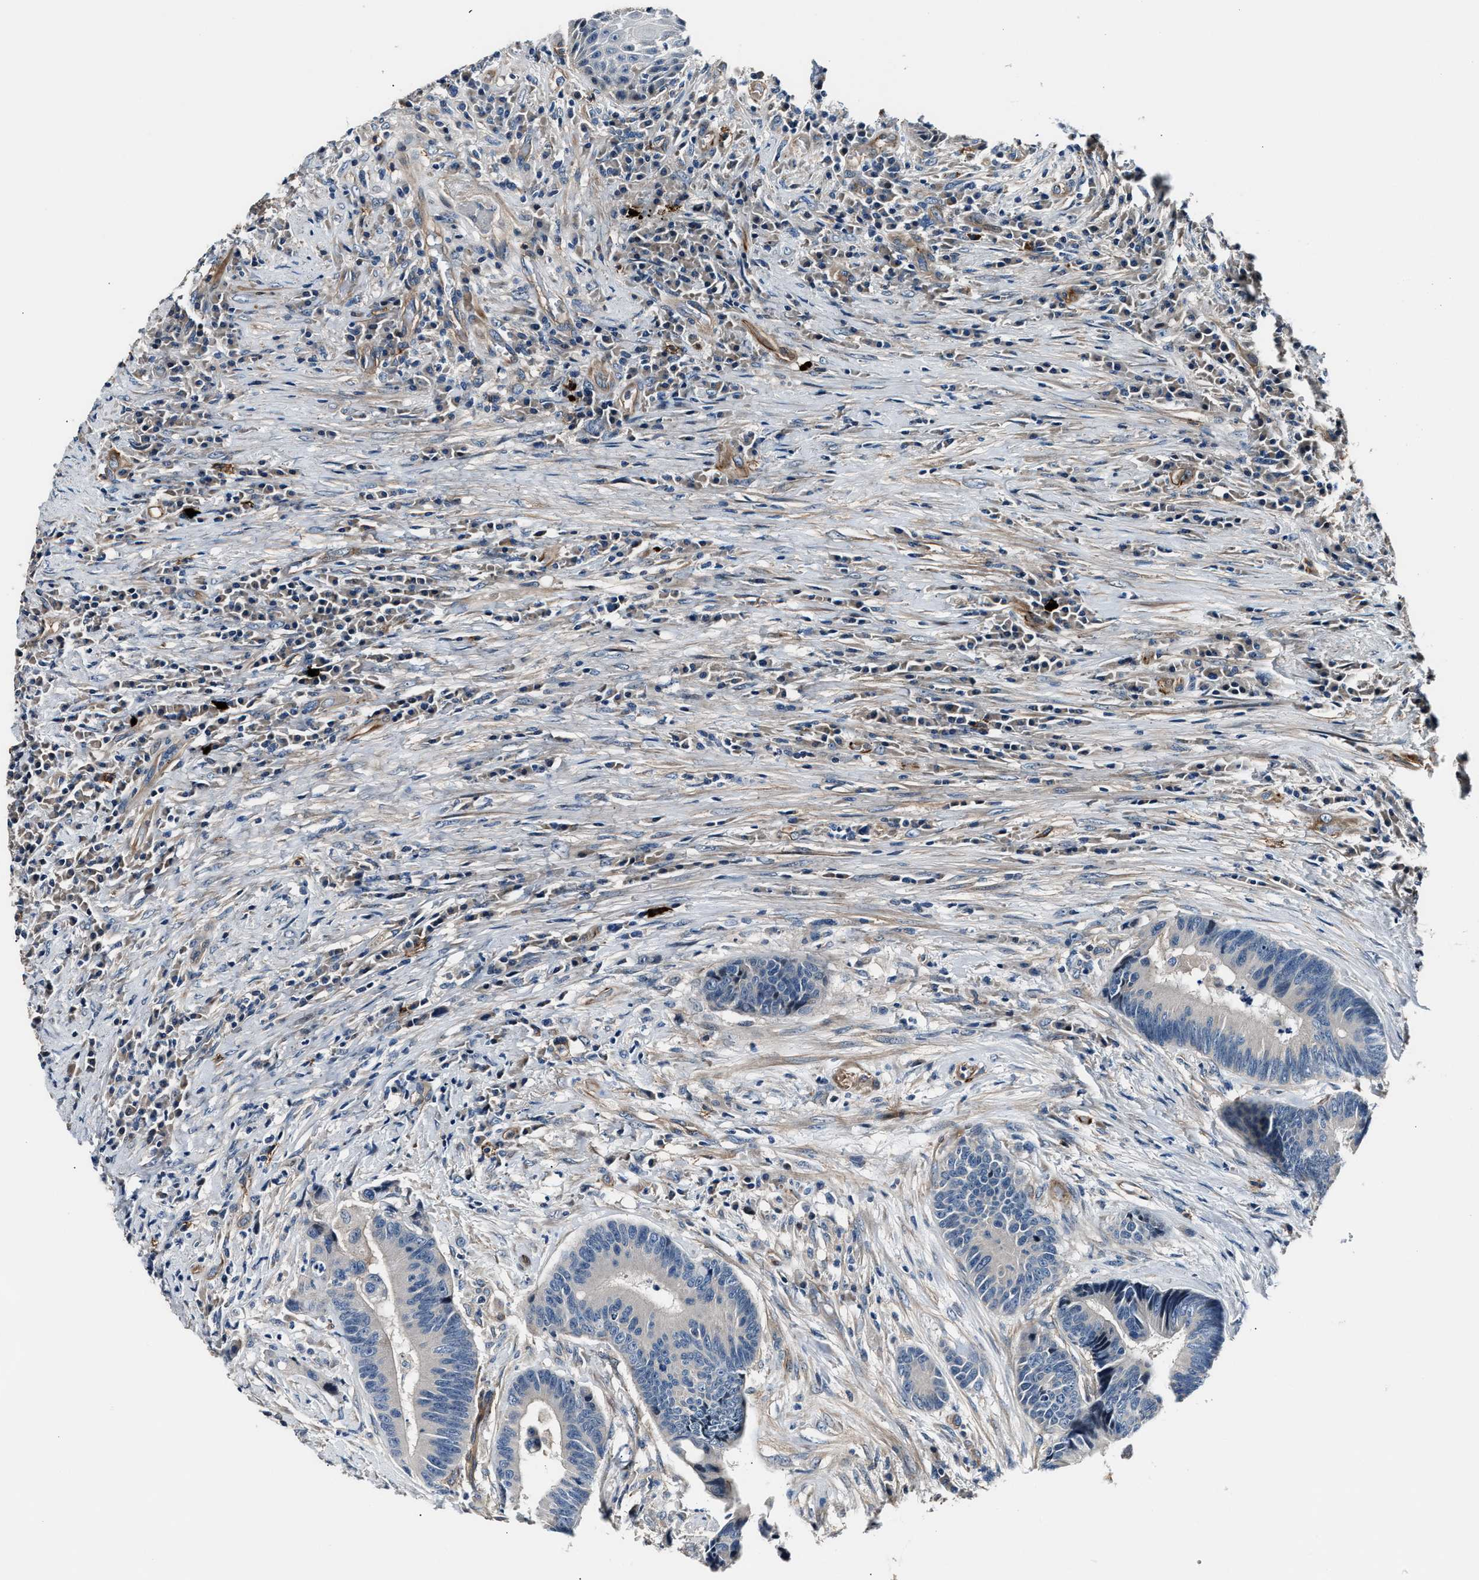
{"staining": {"intensity": "negative", "quantity": "none", "location": "none"}, "tissue": "colorectal cancer", "cell_type": "Tumor cells", "image_type": "cancer", "snomed": [{"axis": "morphology", "description": "Adenocarcinoma, NOS"}, {"axis": "topography", "description": "Rectum"}, {"axis": "topography", "description": "Anal"}], "caption": "A photomicrograph of colorectal cancer (adenocarcinoma) stained for a protein exhibits no brown staining in tumor cells.", "gene": "MPDZ", "patient": {"sex": "female", "age": 89}}